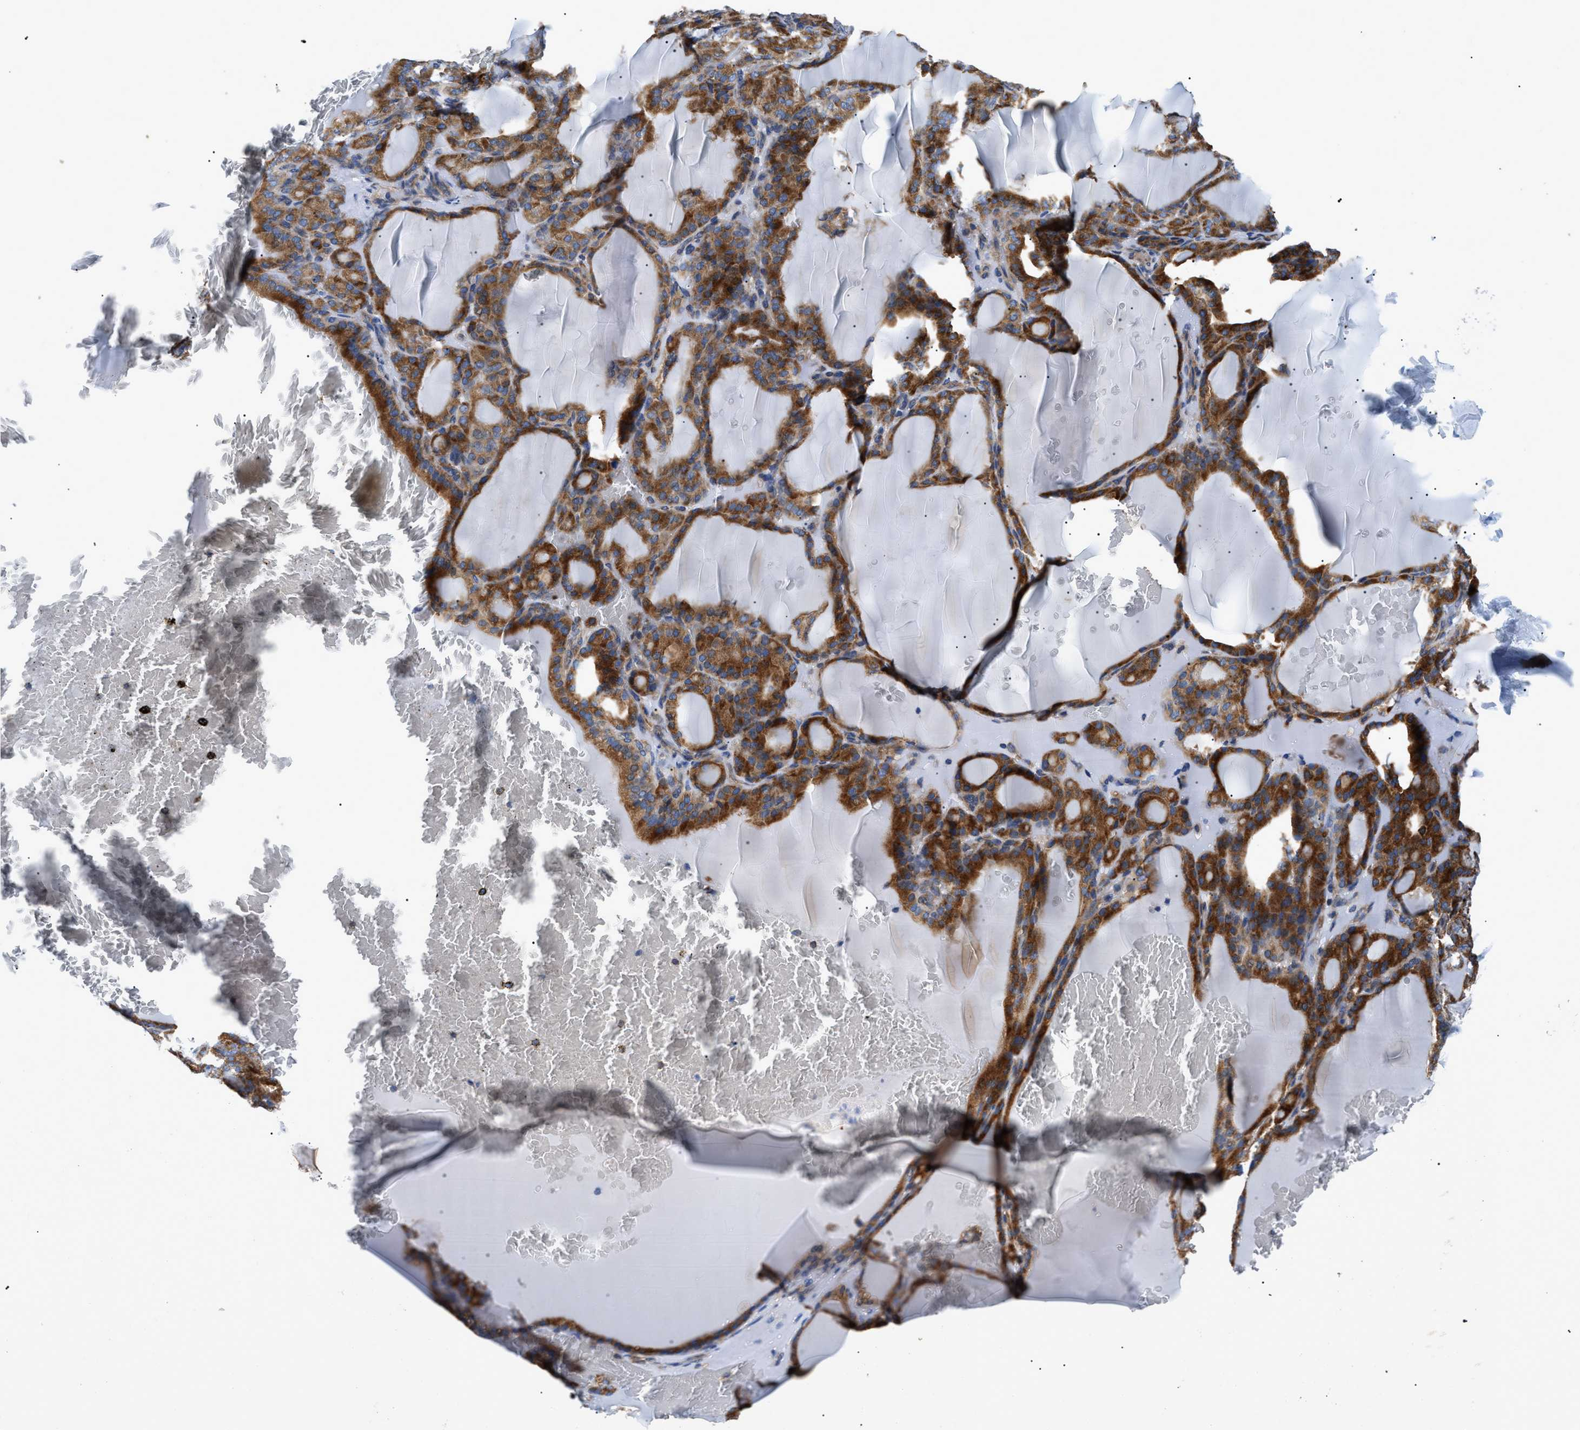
{"staining": {"intensity": "strong", "quantity": ">75%", "location": "cytoplasmic/membranous"}, "tissue": "thyroid gland", "cell_type": "Glandular cells", "image_type": "normal", "snomed": [{"axis": "morphology", "description": "Normal tissue, NOS"}, {"axis": "topography", "description": "Thyroid gland"}], "caption": "The micrograph reveals immunohistochemical staining of unremarkable thyroid gland. There is strong cytoplasmic/membranous positivity is present in about >75% of glandular cells.", "gene": "HSPB8", "patient": {"sex": "female", "age": 28}}